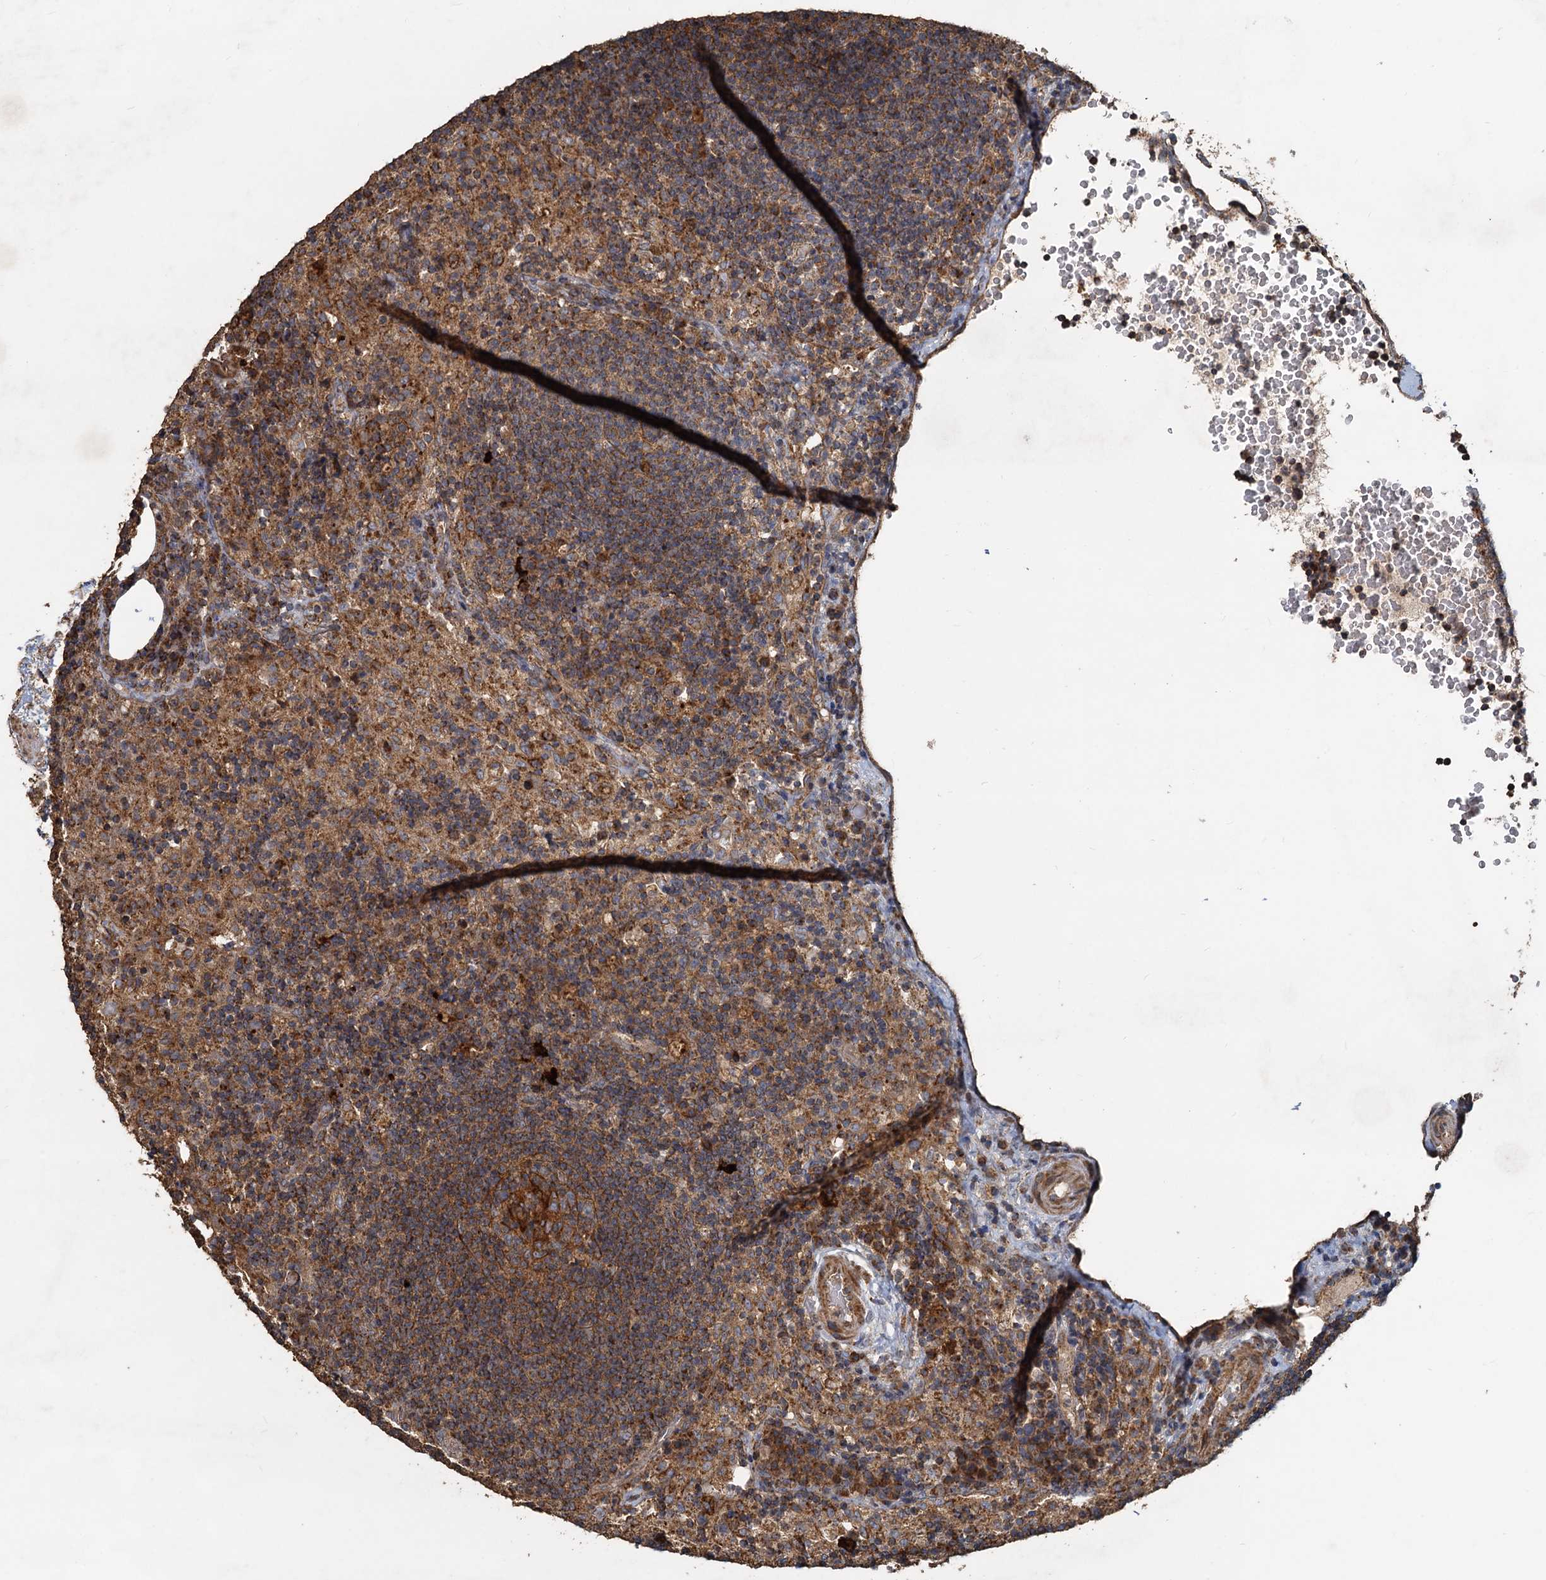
{"staining": {"intensity": "moderate", "quantity": ">75%", "location": "cytoplasmic/membranous"}, "tissue": "lymph node", "cell_type": "Germinal center cells", "image_type": "normal", "snomed": [{"axis": "morphology", "description": "Normal tissue, NOS"}, {"axis": "topography", "description": "Lymph node"}], "caption": "This histopathology image reveals immunohistochemistry staining of normal human lymph node, with medium moderate cytoplasmic/membranous positivity in approximately >75% of germinal center cells.", "gene": "SDS", "patient": {"sex": "female", "age": 70}}